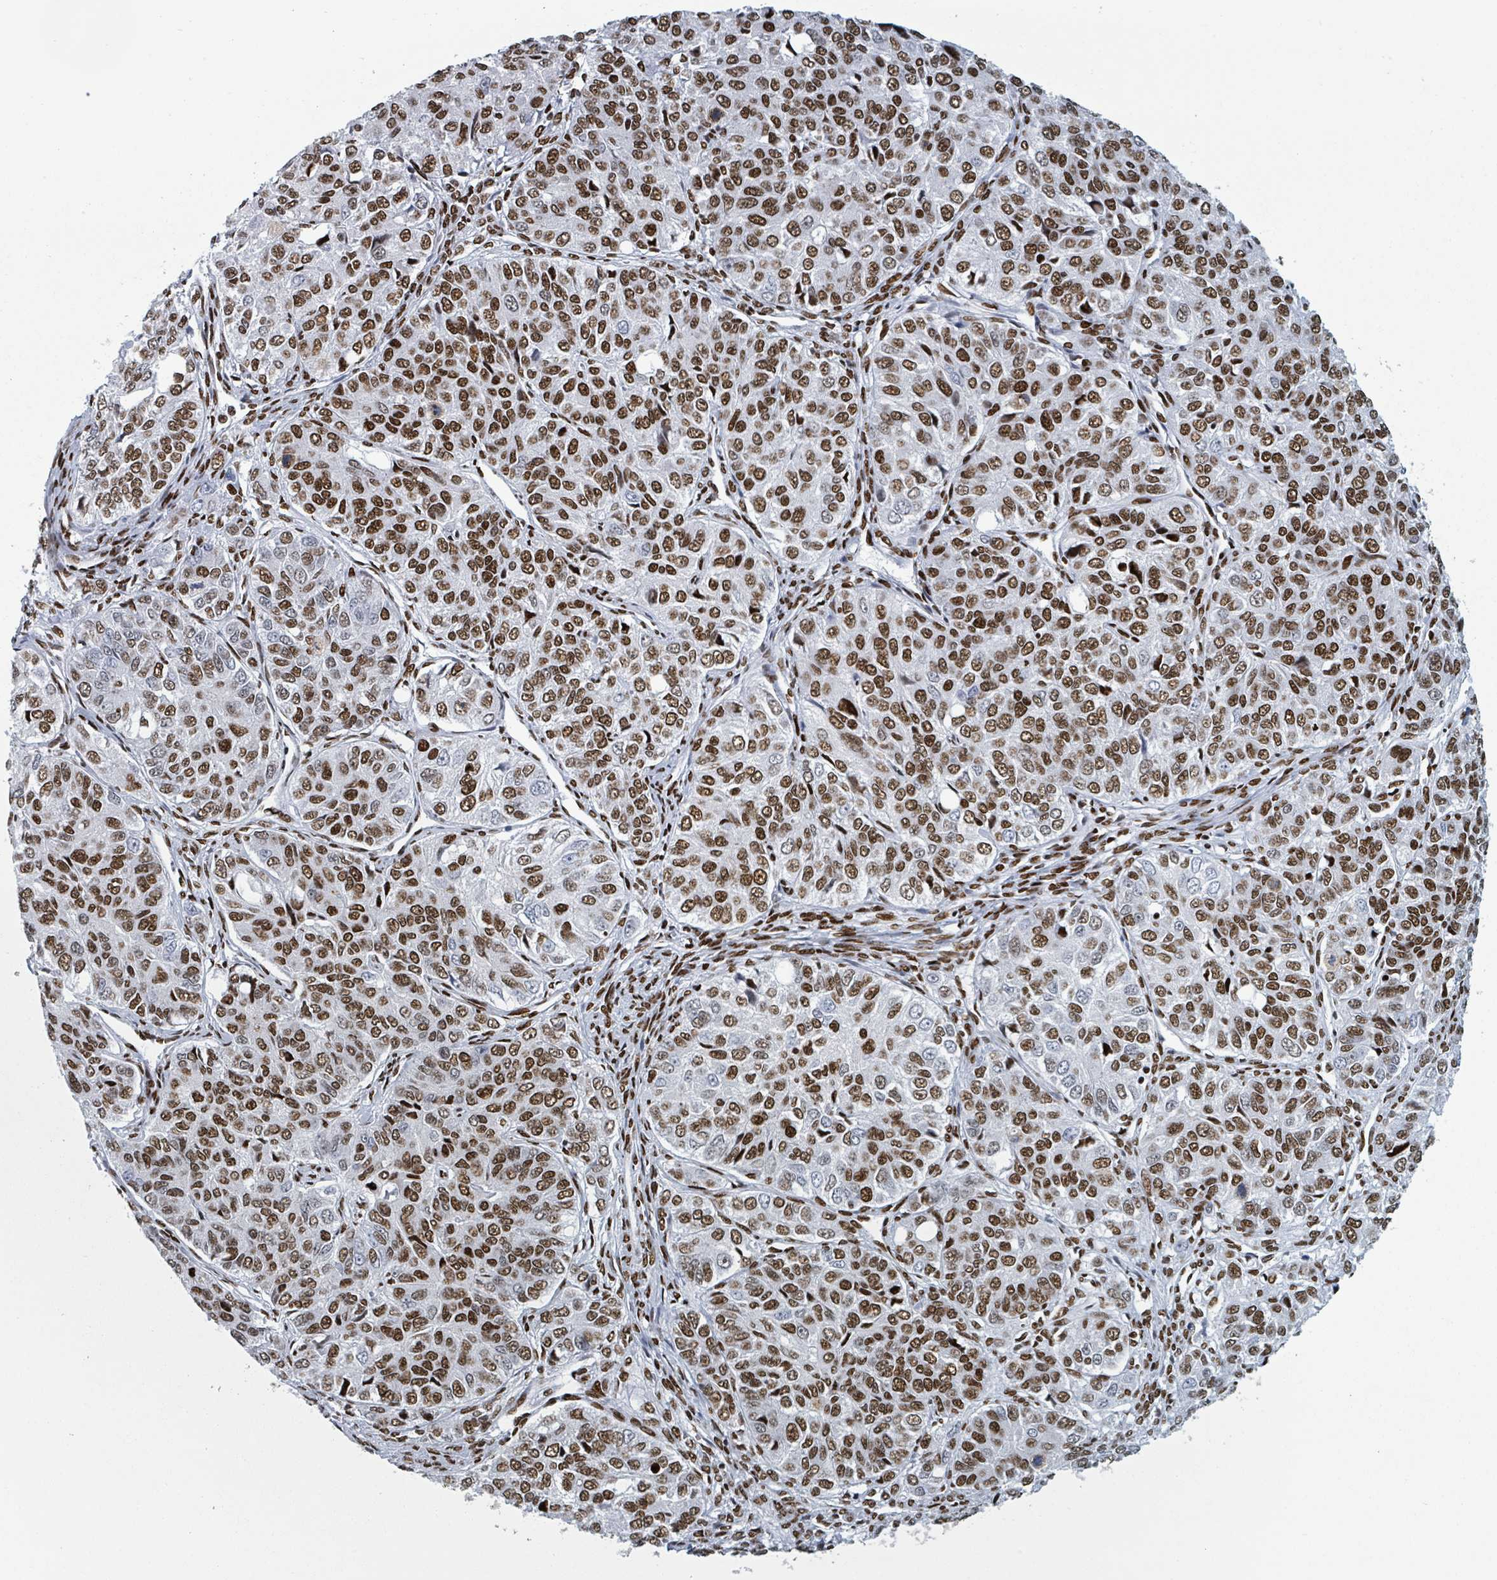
{"staining": {"intensity": "strong", "quantity": ">75%", "location": "nuclear"}, "tissue": "ovarian cancer", "cell_type": "Tumor cells", "image_type": "cancer", "snomed": [{"axis": "morphology", "description": "Carcinoma, endometroid"}, {"axis": "topography", "description": "Ovary"}], "caption": "Immunohistochemical staining of ovarian cancer (endometroid carcinoma) reveals high levels of strong nuclear positivity in approximately >75% of tumor cells.", "gene": "DHX16", "patient": {"sex": "female", "age": 51}}